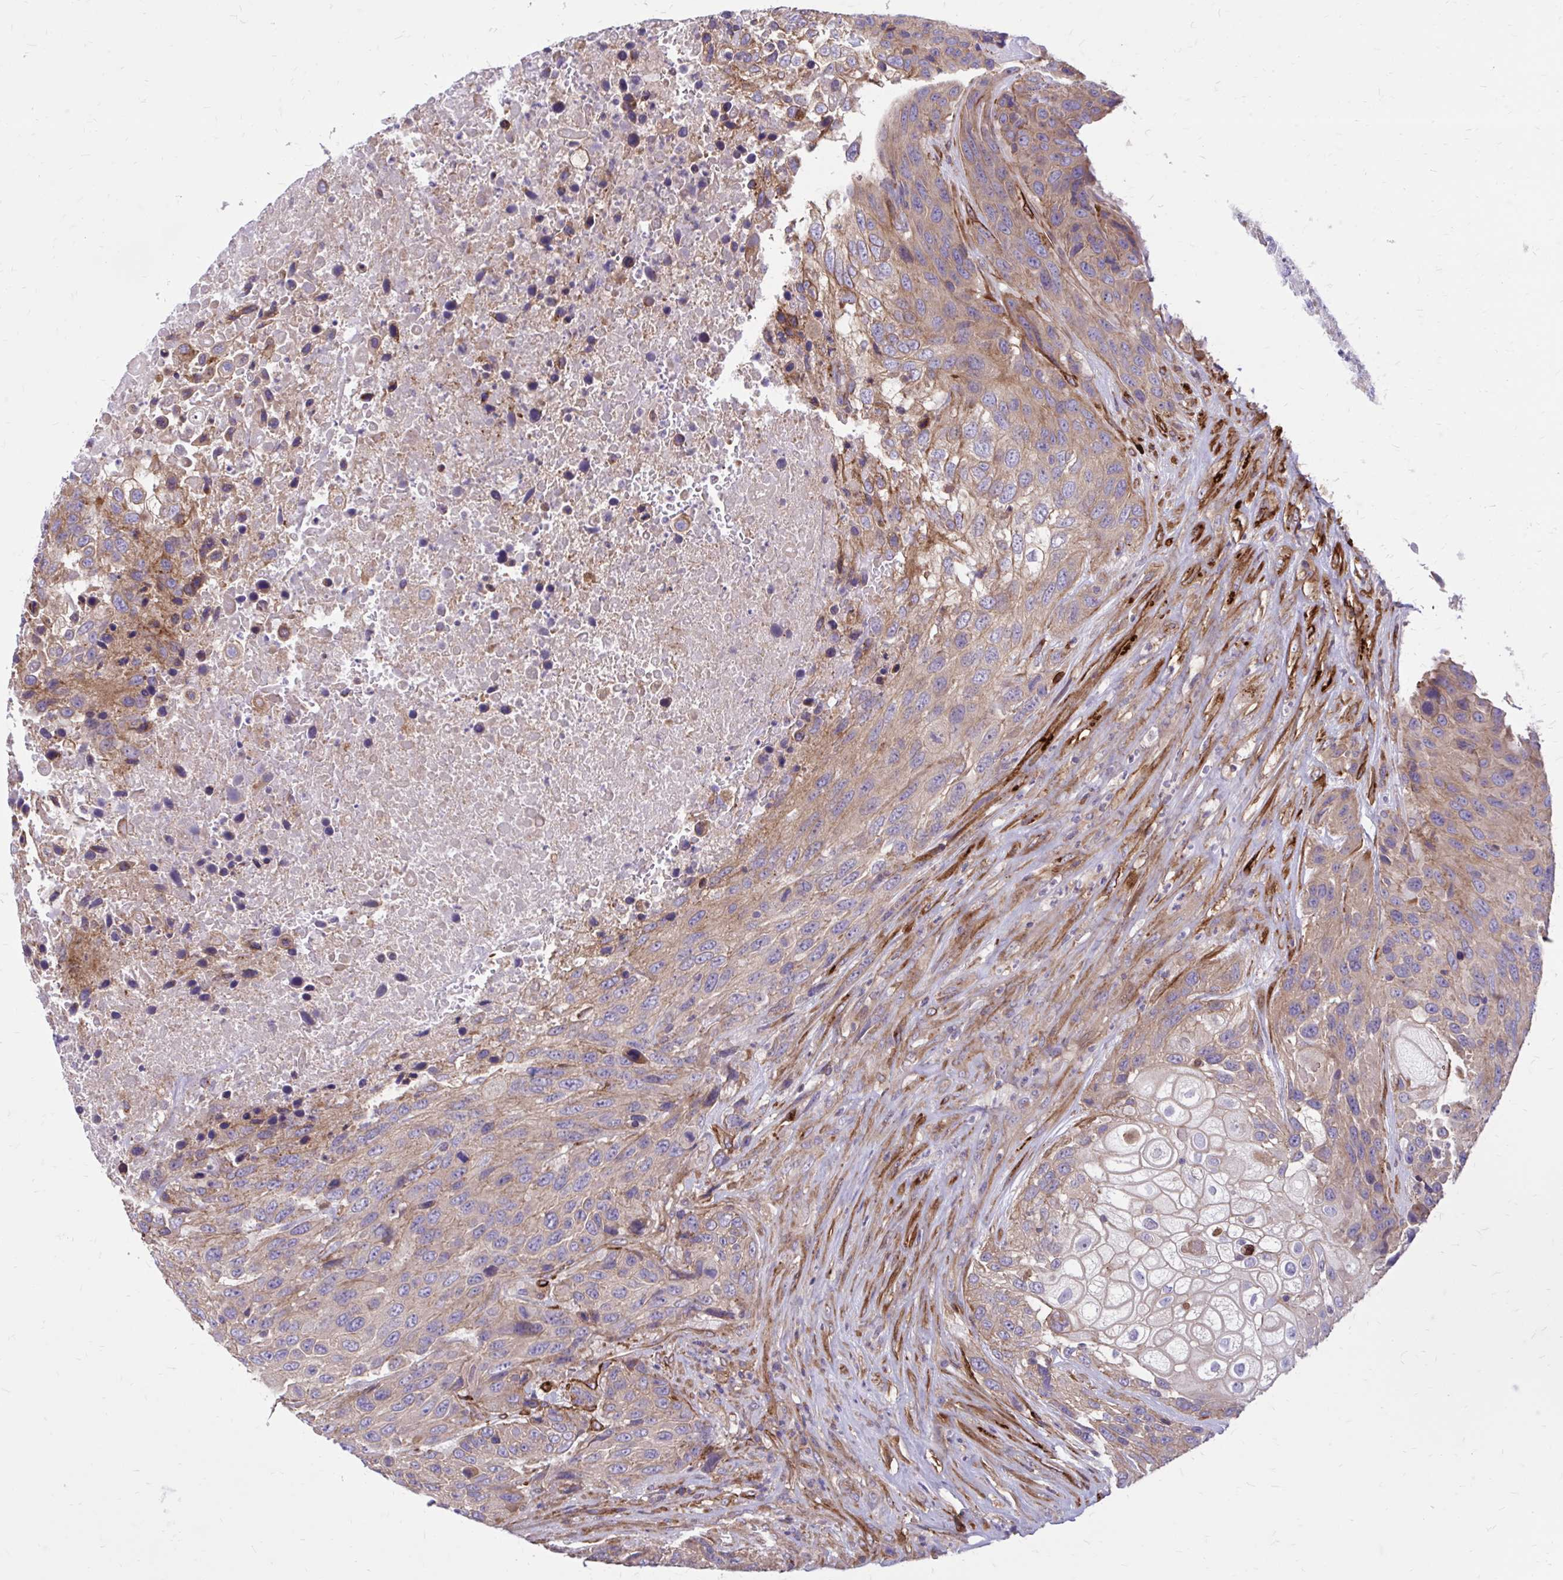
{"staining": {"intensity": "weak", "quantity": "25%-75%", "location": "cytoplasmic/membranous"}, "tissue": "urothelial cancer", "cell_type": "Tumor cells", "image_type": "cancer", "snomed": [{"axis": "morphology", "description": "Urothelial carcinoma, High grade"}, {"axis": "topography", "description": "Urinary bladder"}], "caption": "Immunohistochemical staining of human urothelial carcinoma (high-grade) reveals weak cytoplasmic/membranous protein positivity in approximately 25%-75% of tumor cells.", "gene": "FAP", "patient": {"sex": "female", "age": 70}}